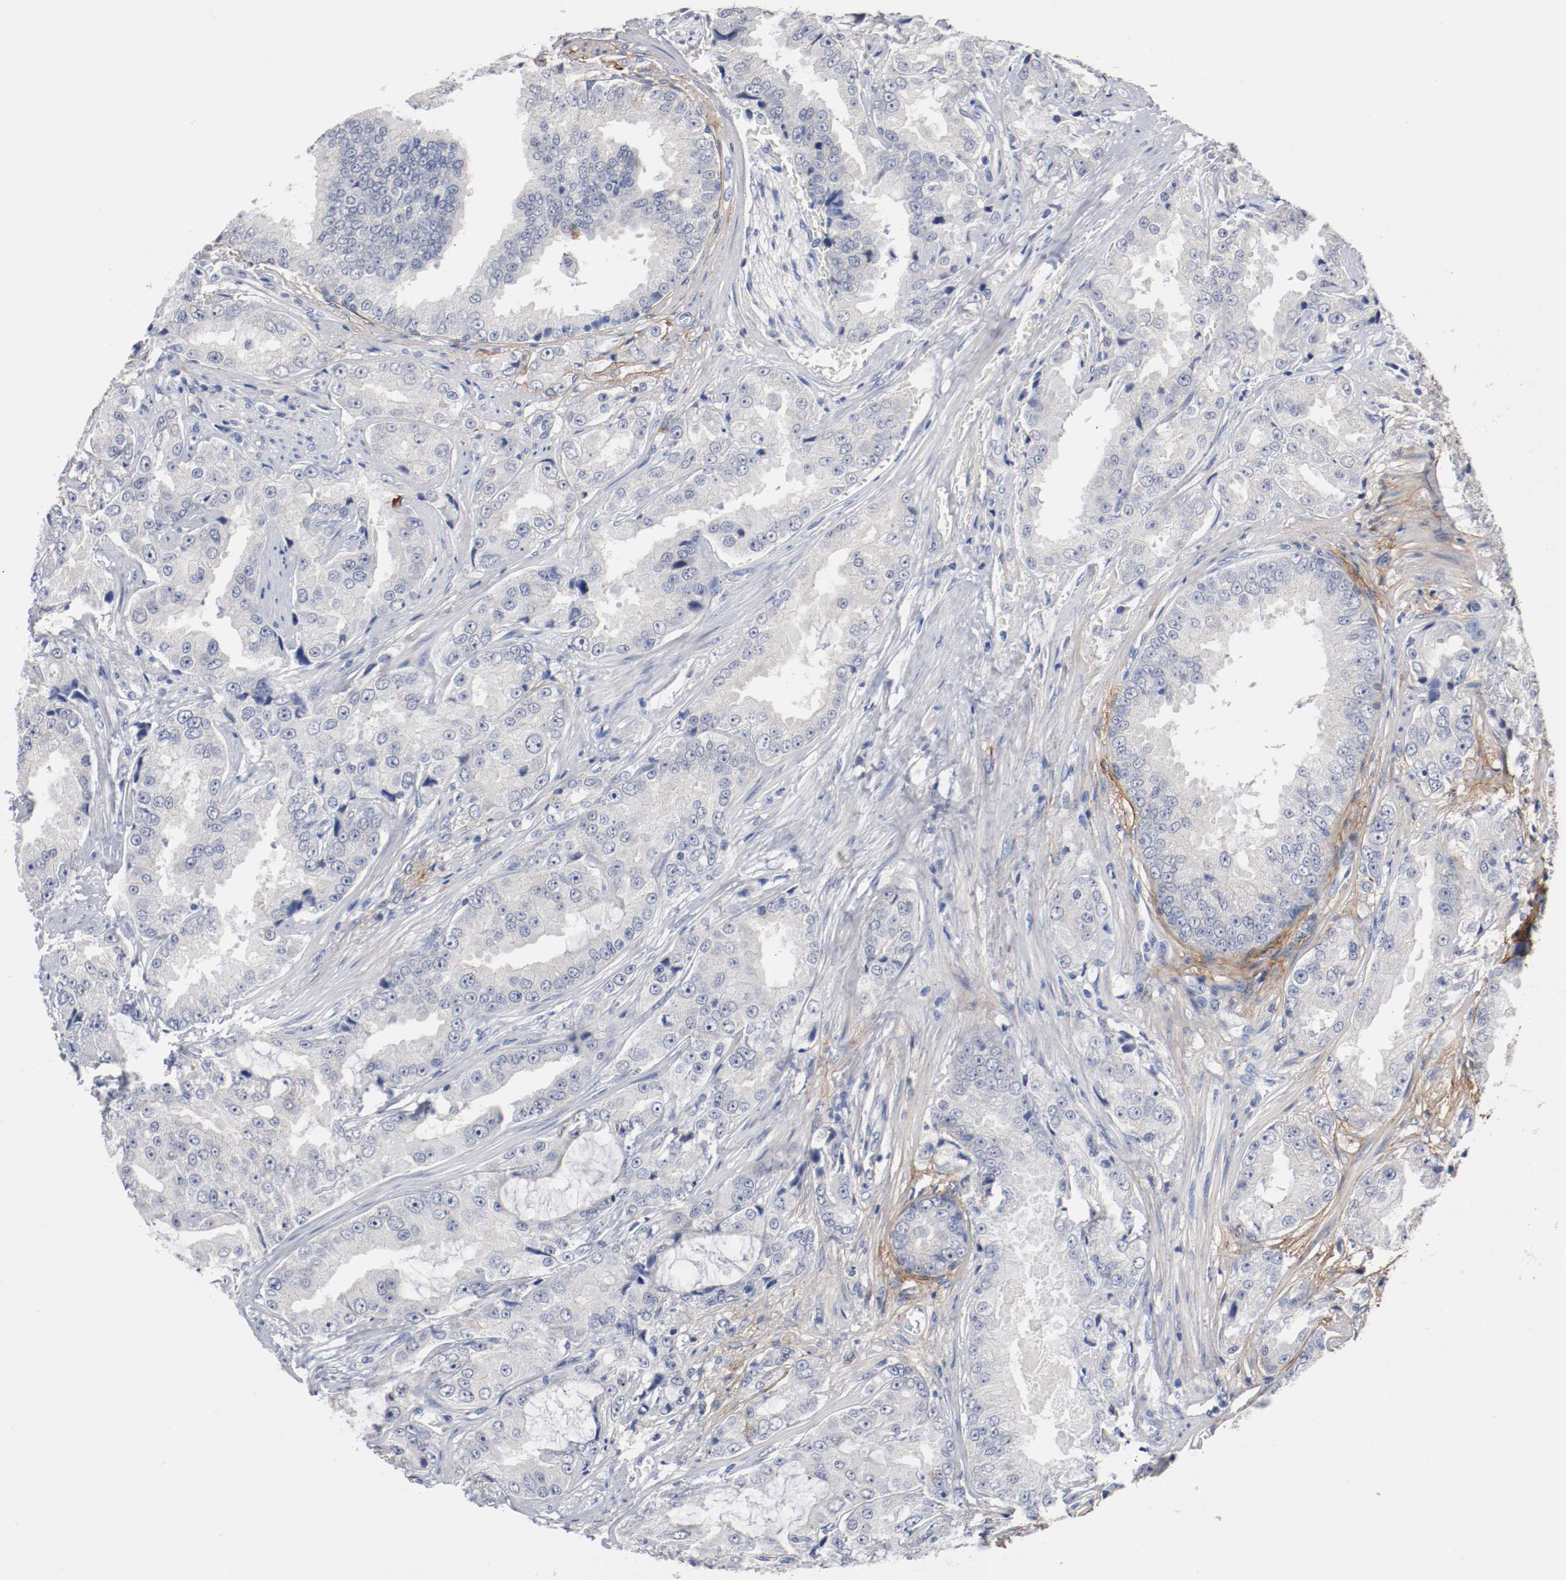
{"staining": {"intensity": "negative", "quantity": "none", "location": "none"}, "tissue": "prostate cancer", "cell_type": "Tumor cells", "image_type": "cancer", "snomed": [{"axis": "morphology", "description": "Adenocarcinoma, High grade"}, {"axis": "topography", "description": "Prostate"}], "caption": "DAB (3,3'-diaminobenzidine) immunohistochemical staining of prostate cancer reveals no significant expression in tumor cells.", "gene": "TNC", "patient": {"sex": "male", "age": 73}}